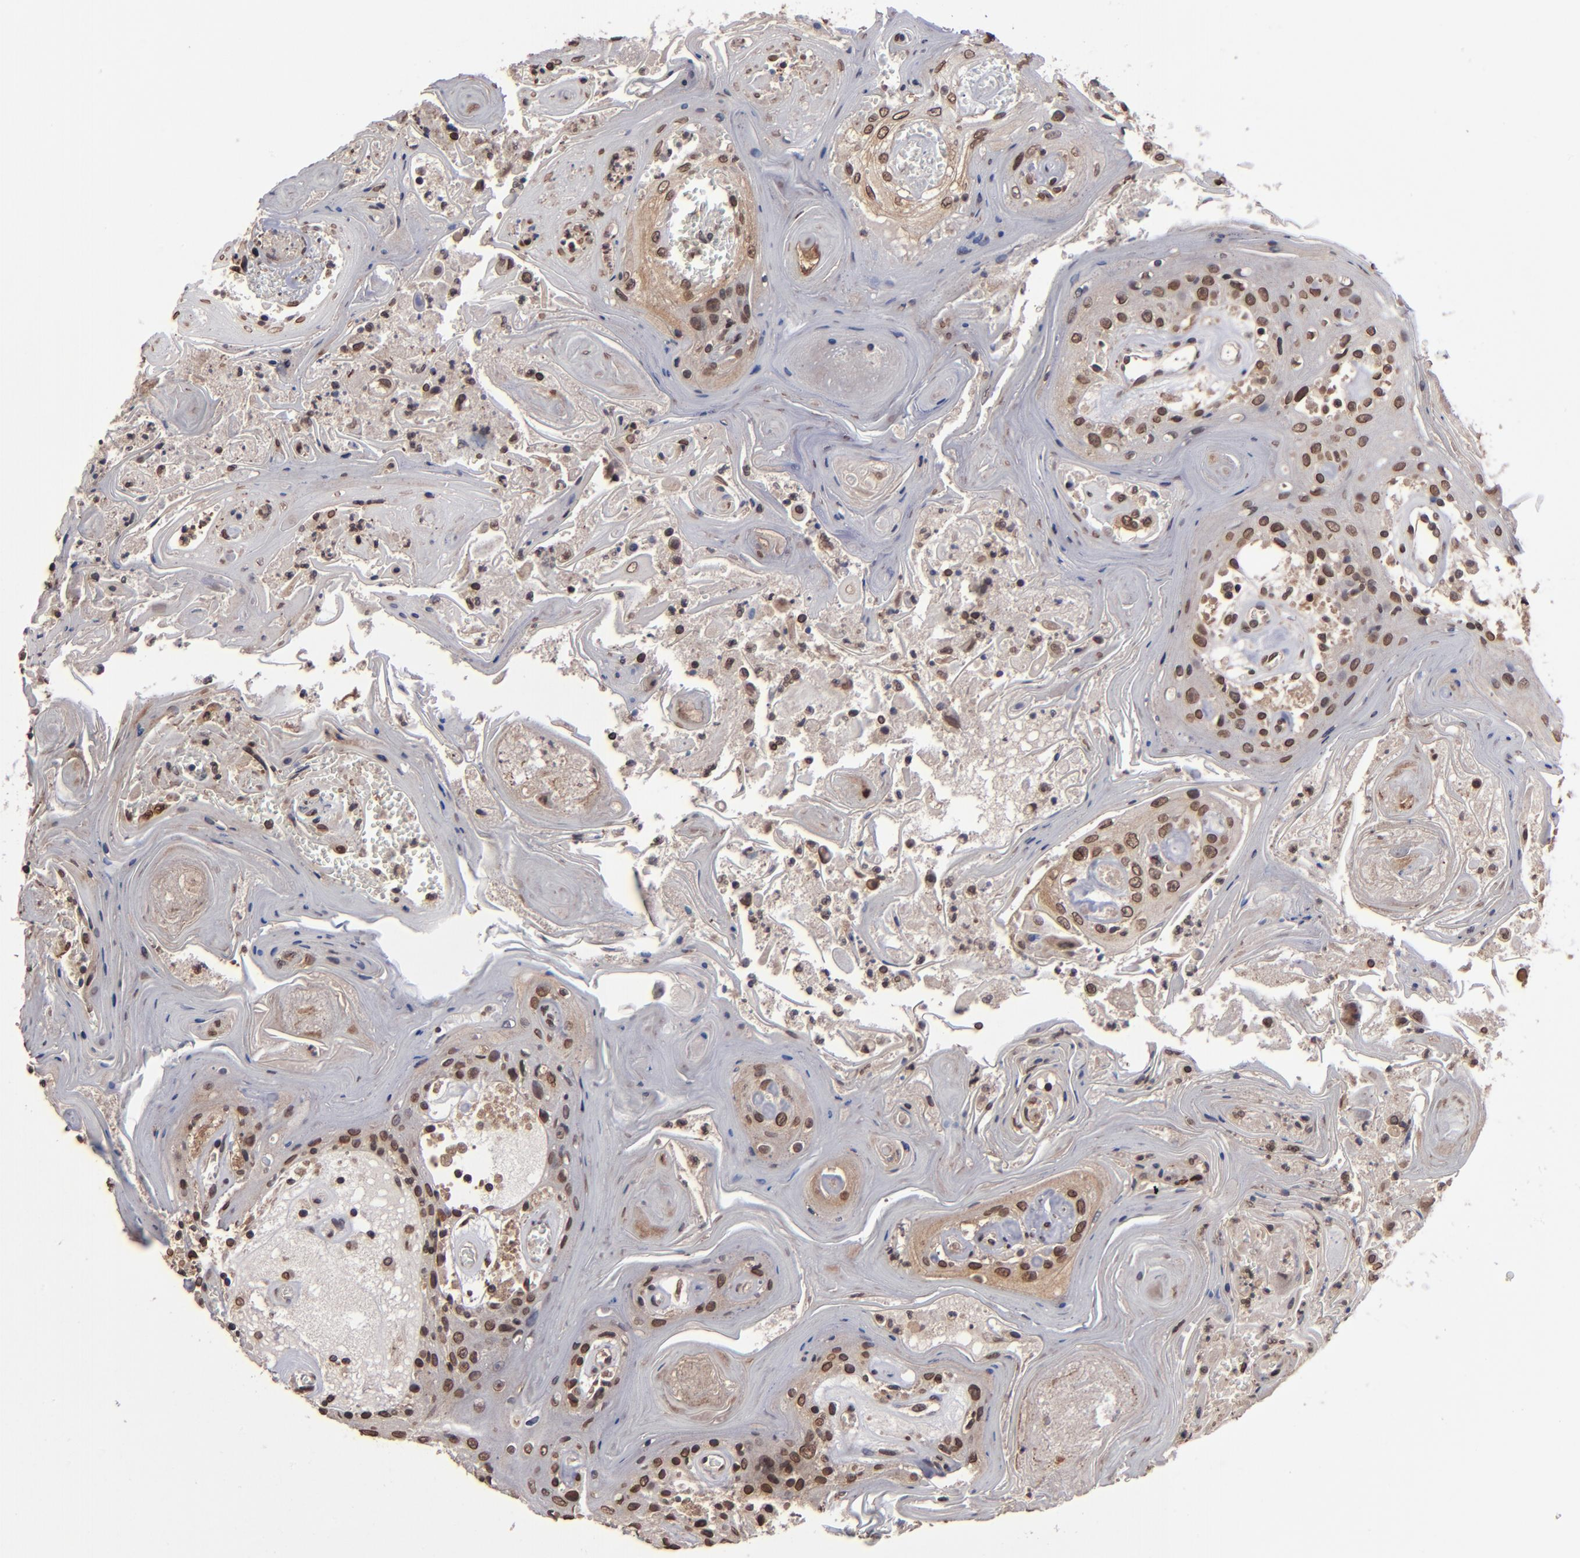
{"staining": {"intensity": "moderate", "quantity": ">75%", "location": "nuclear"}, "tissue": "head and neck cancer", "cell_type": "Tumor cells", "image_type": "cancer", "snomed": [{"axis": "morphology", "description": "Squamous cell carcinoma, NOS"}, {"axis": "topography", "description": "Oral tissue"}, {"axis": "topography", "description": "Head-Neck"}], "caption": "A high-resolution image shows IHC staining of head and neck cancer (squamous cell carcinoma), which demonstrates moderate nuclear positivity in about >75% of tumor cells.", "gene": "AKT1", "patient": {"sex": "female", "age": 76}}